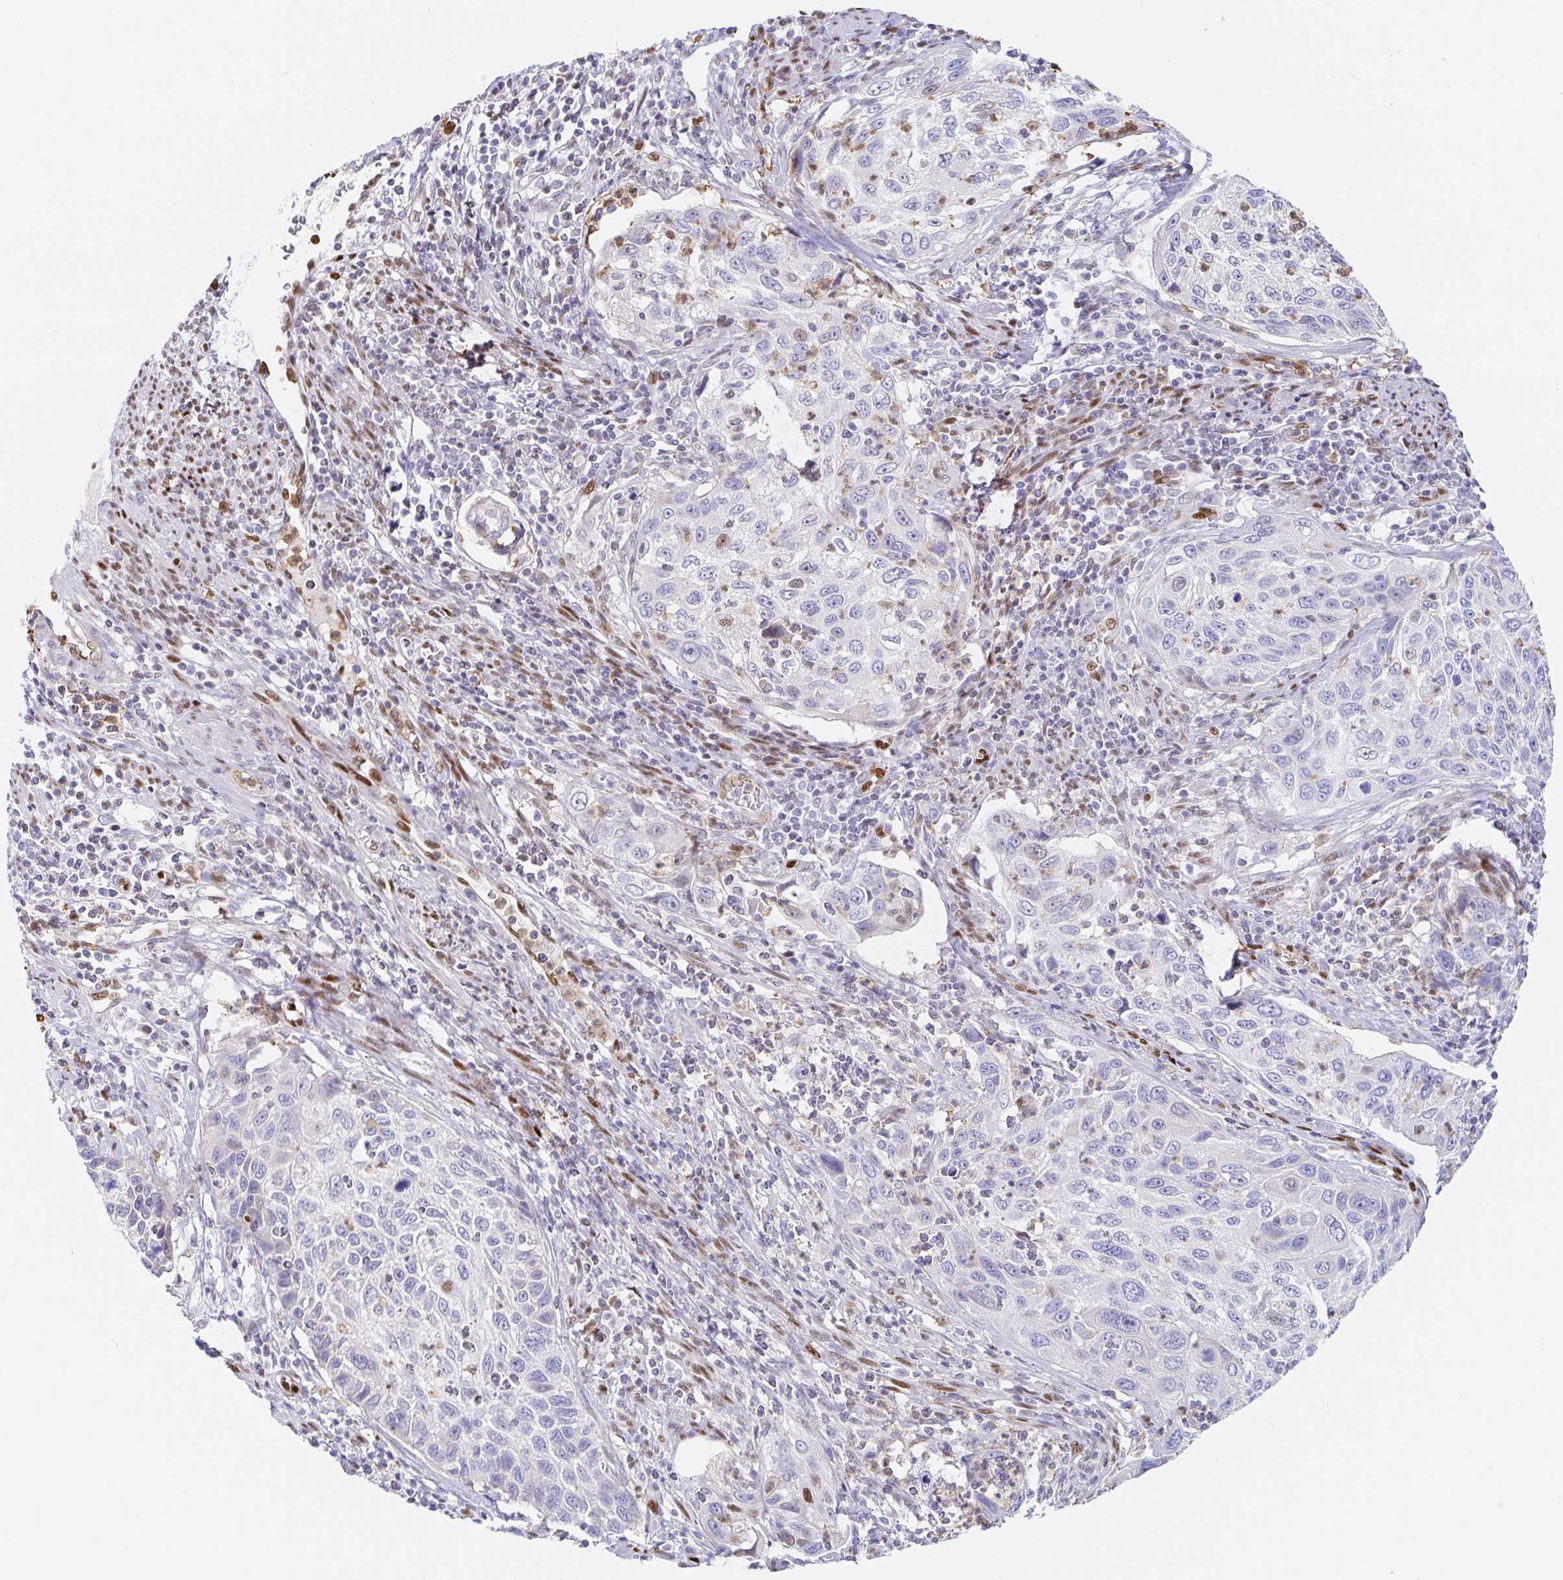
{"staining": {"intensity": "negative", "quantity": "none", "location": "none"}, "tissue": "cervical cancer", "cell_type": "Tumor cells", "image_type": "cancer", "snomed": [{"axis": "morphology", "description": "Squamous cell carcinoma, NOS"}, {"axis": "topography", "description": "Cervix"}], "caption": "DAB (3,3'-diaminobenzidine) immunohistochemical staining of cervical cancer reveals no significant staining in tumor cells.", "gene": "HINFP", "patient": {"sex": "female", "age": 70}}